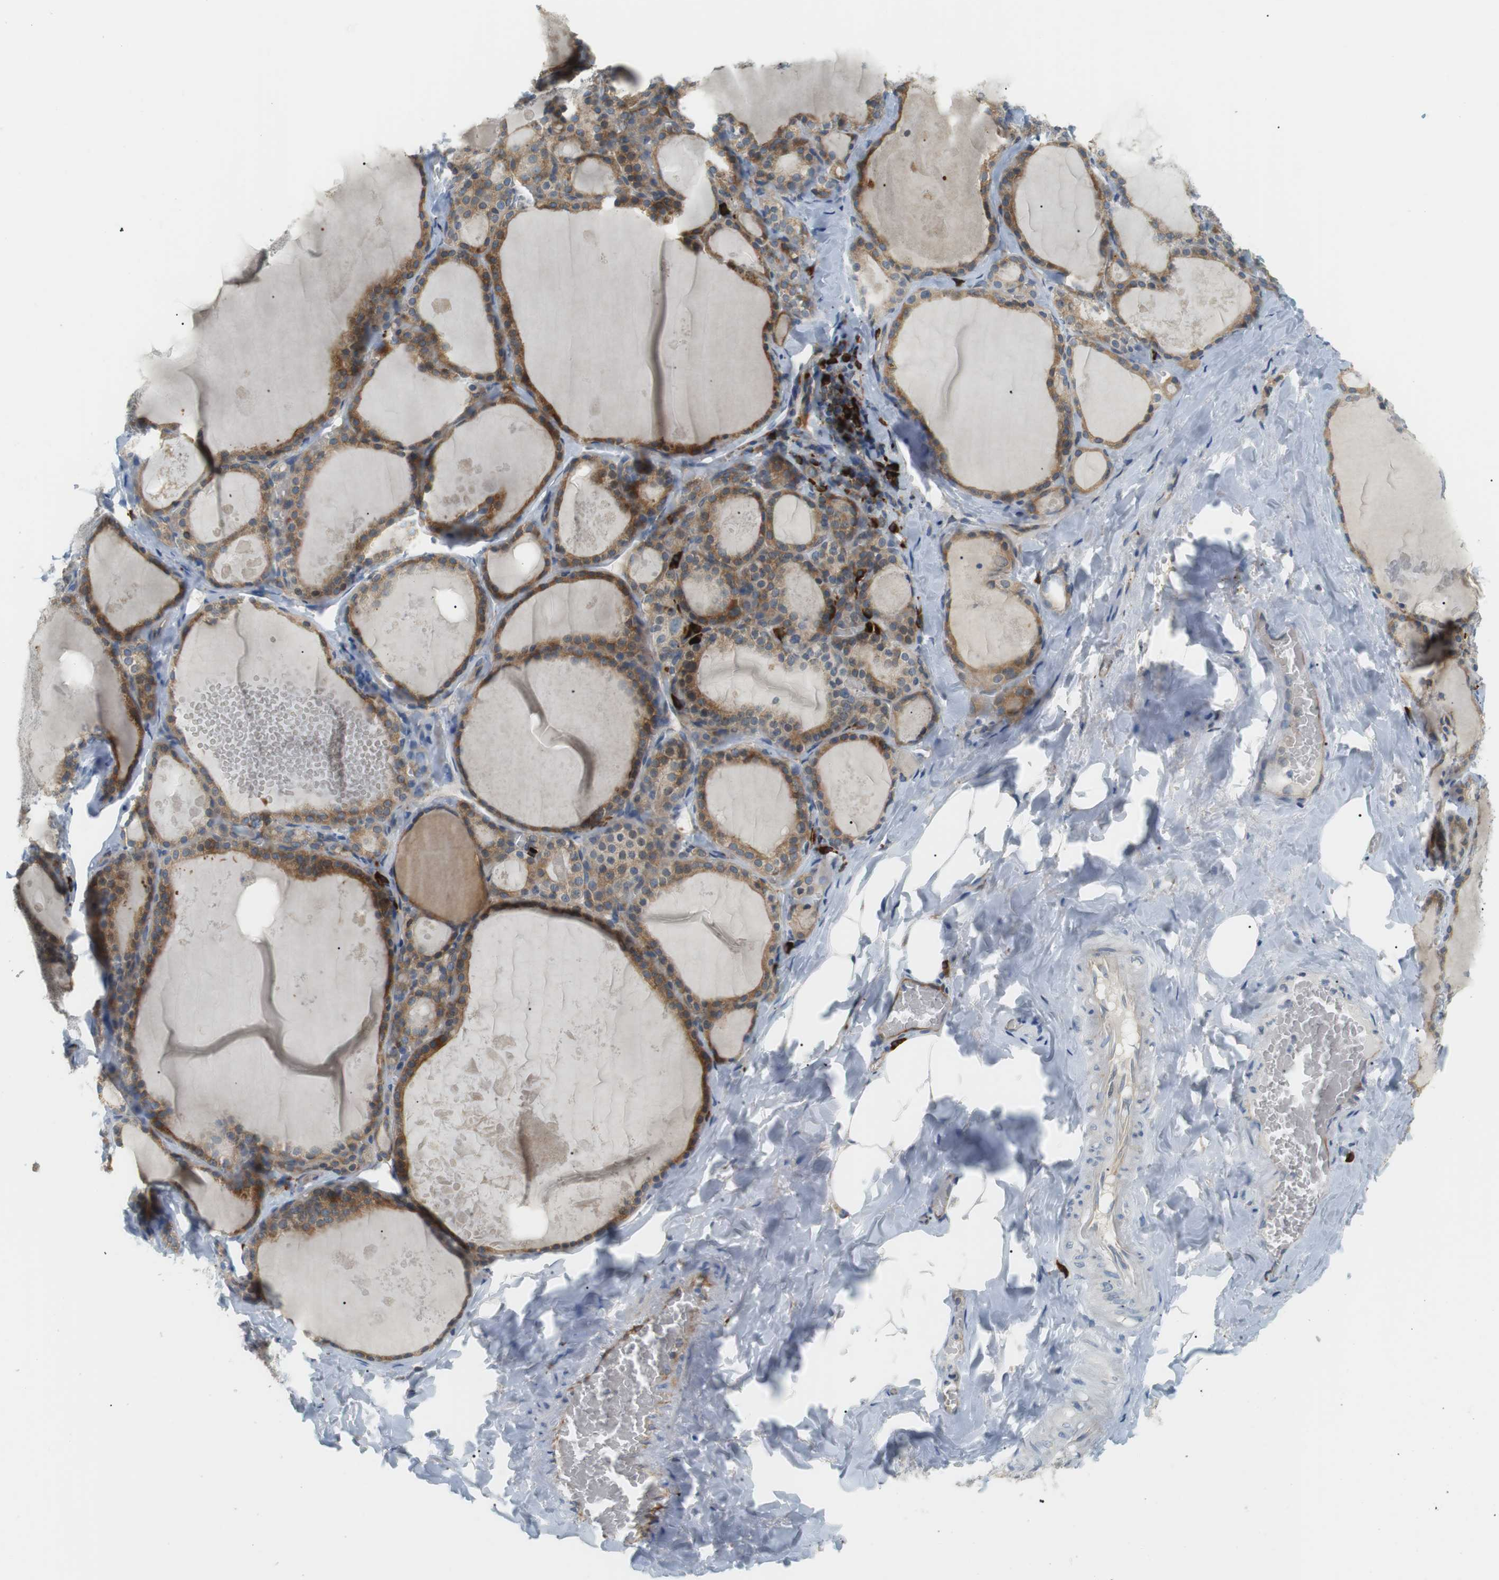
{"staining": {"intensity": "strong", "quantity": ">75%", "location": "cytoplasmic/membranous"}, "tissue": "thyroid gland", "cell_type": "Glandular cells", "image_type": "normal", "snomed": [{"axis": "morphology", "description": "Normal tissue, NOS"}, {"axis": "topography", "description": "Thyroid gland"}], "caption": "Strong cytoplasmic/membranous positivity is identified in about >75% of glandular cells in normal thyroid gland. The staining was performed using DAB (3,3'-diaminobenzidine), with brown indicating positive protein expression. Nuclei are stained blue with hematoxylin.", "gene": "TMEM200A", "patient": {"sex": "male", "age": 56}}